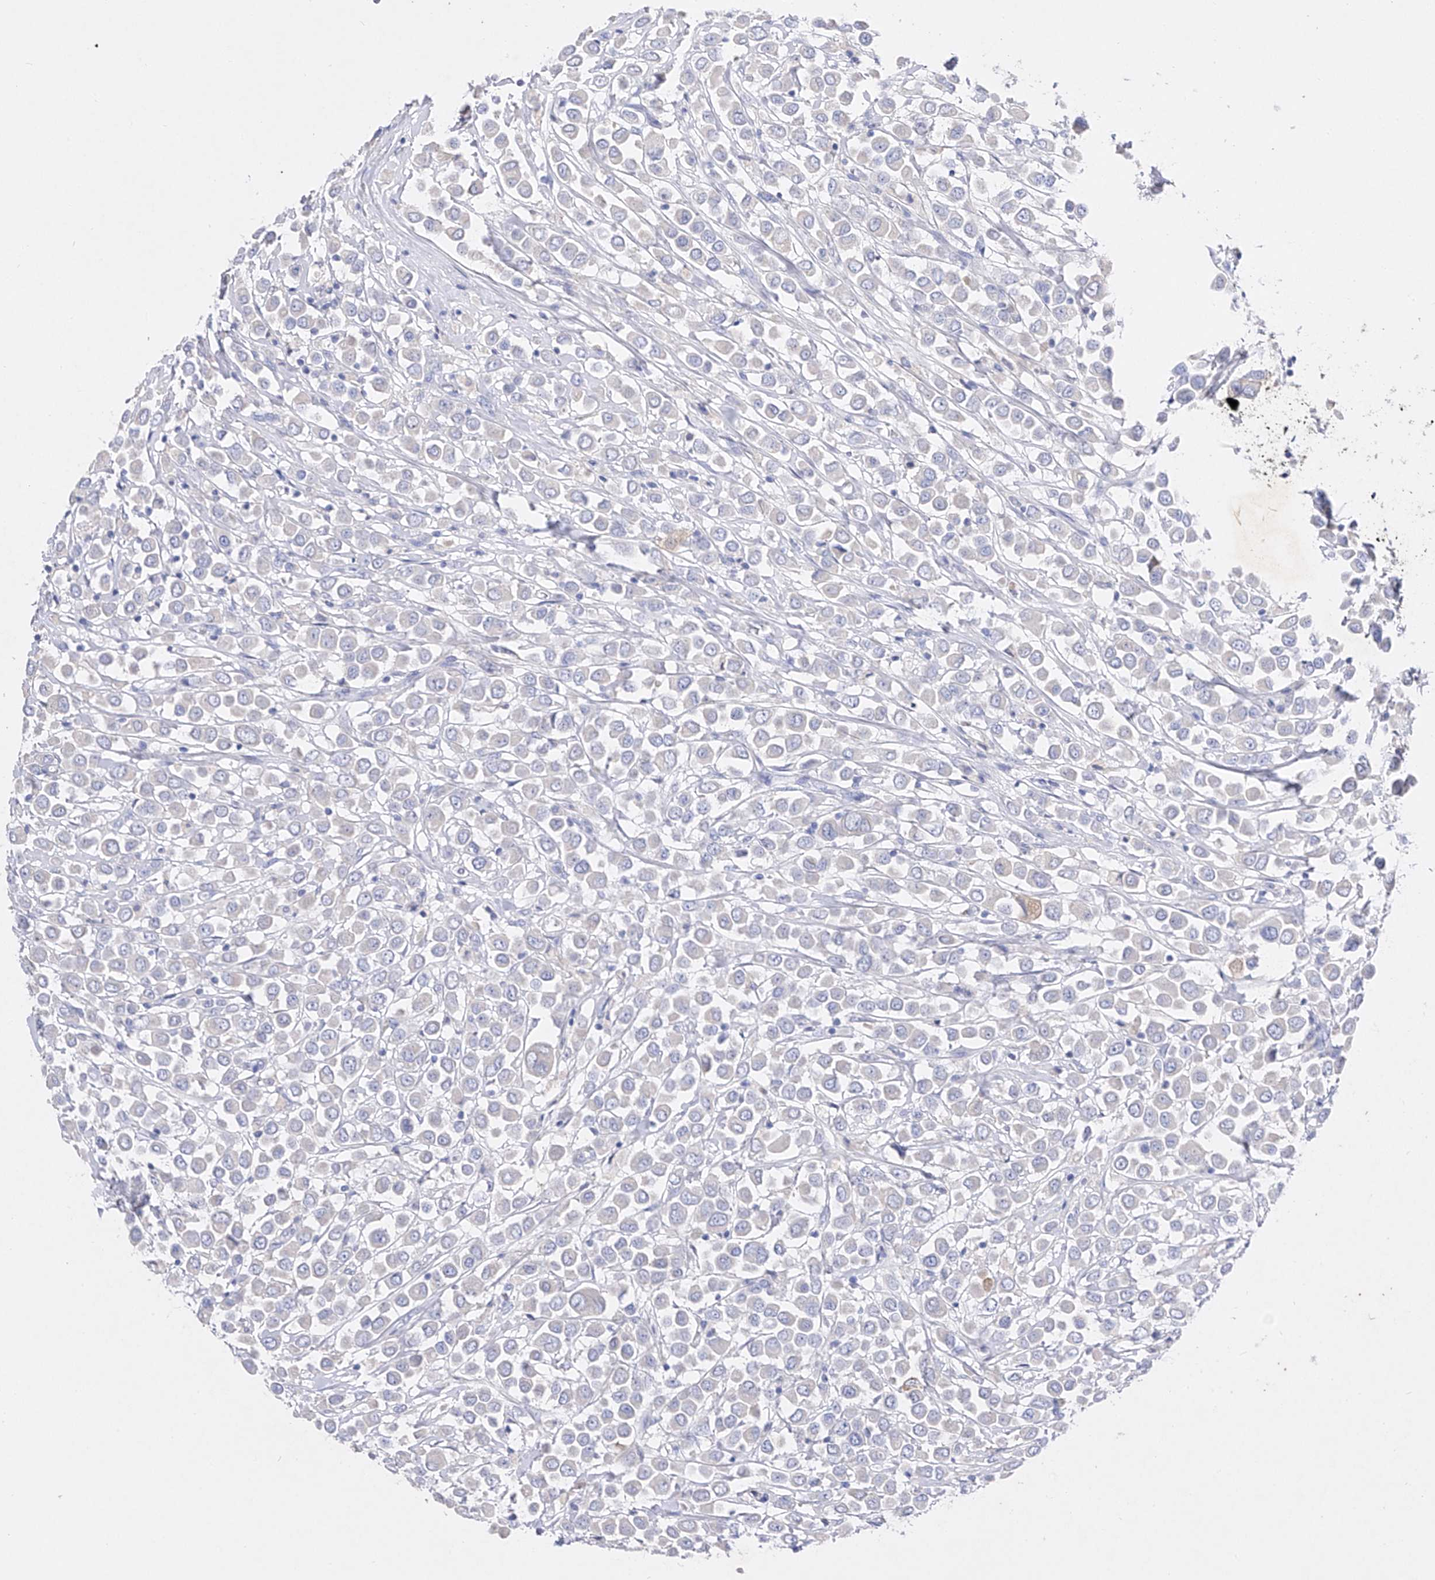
{"staining": {"intensity": "negative", "quantity": "none", "location": "none"}, "tissue": "breast cancer", "cell_type": "Tumor cells", "image_type": "cancer", "snomed": [{"axis": "morphology", "description": "Duct carcinoma"}, {"axis": "topography", "description": "Breast"}], "caption": "High magnification brightfield microscopy of breast cancer stained with DAB (3,3'-diaminobenzidine) (brown) and counterstained with hematoxylin (blue): tumor cells show no significant expression.", "gene": "TM7SF2", "patient": {"sex": "female", "age": 61}}